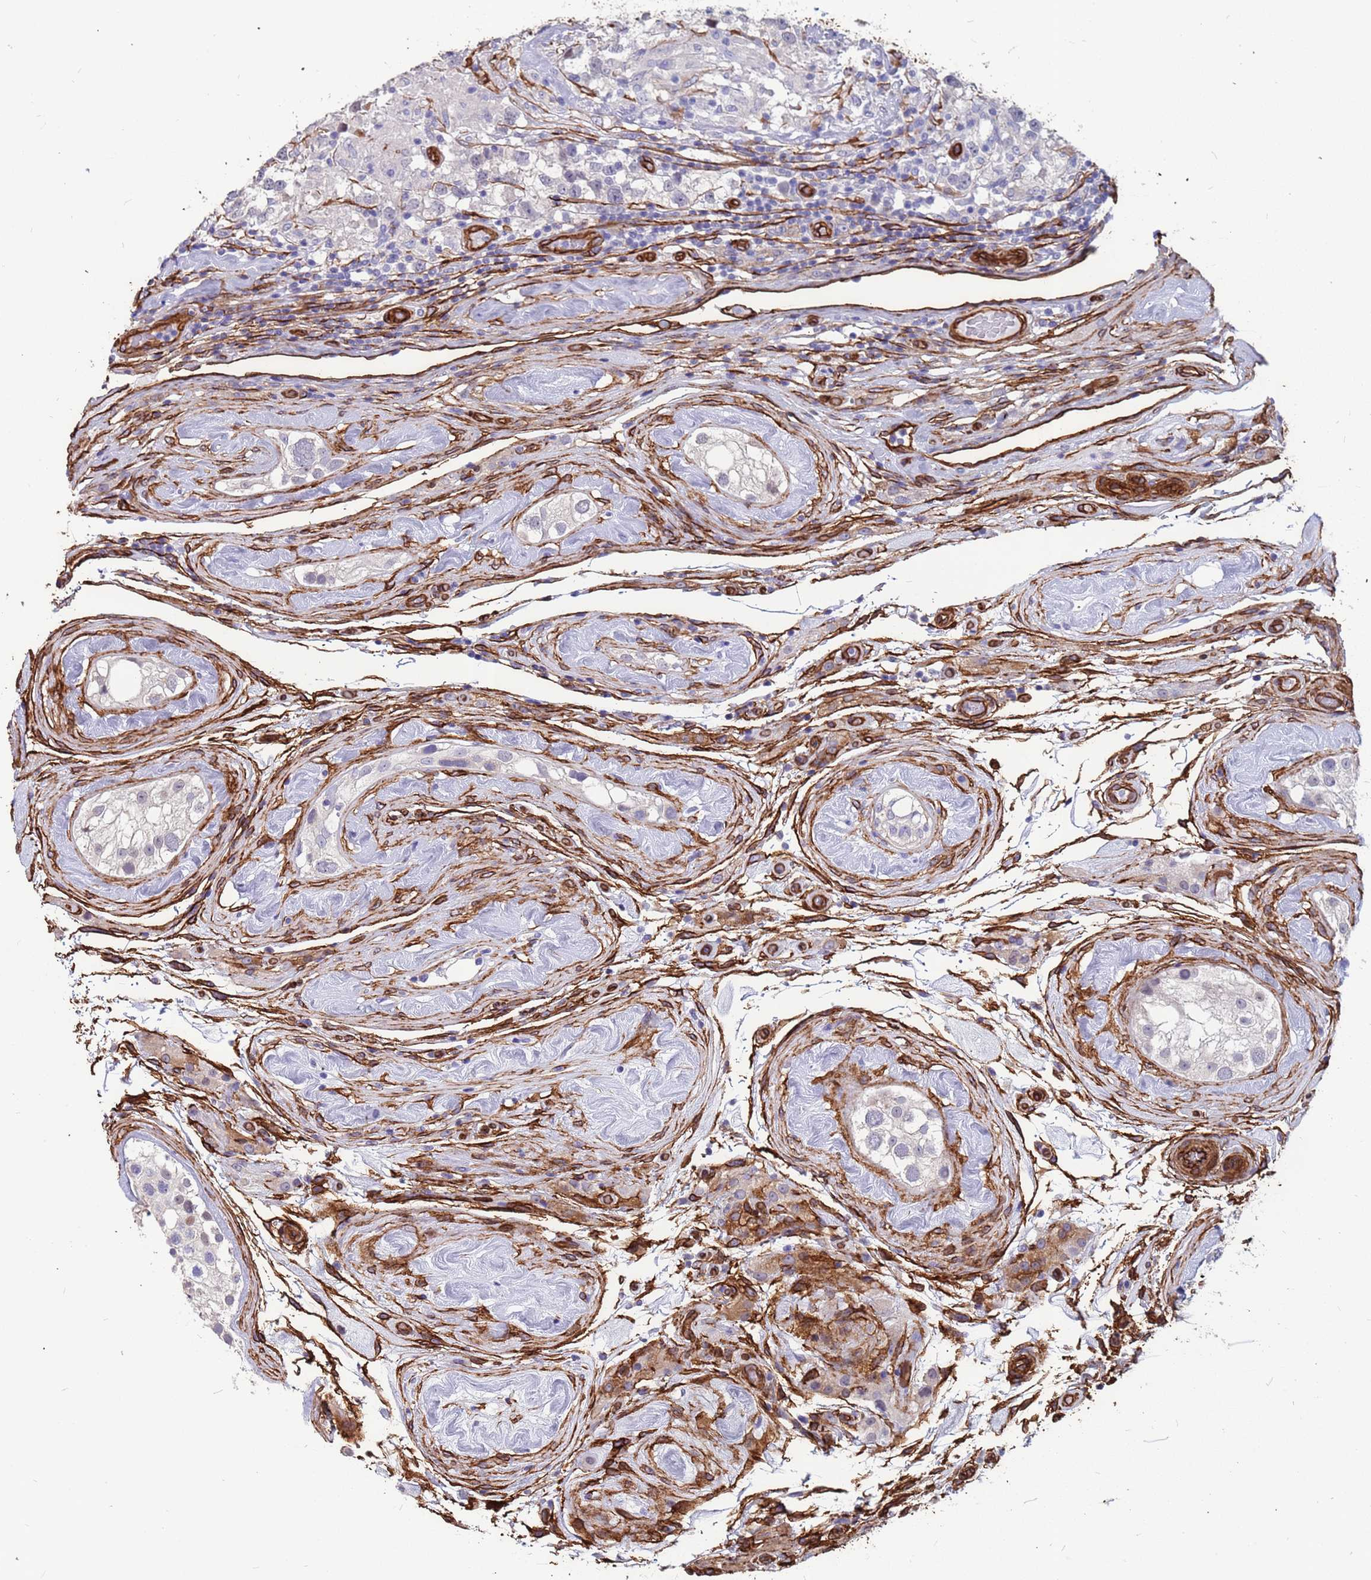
{"staining": {"intensity": "negative", "quantity": "none", "location": "none"}, "tissue": "testis cancer", "cell_type": "Tumor cells", "image_type": "cancer", "snomed": [{"axis": "morphology", "description": "Seminoma, NOS"}, {"axis": "topography", "description": "Testis"}], "caption": "Tumor cells are negative for brown protein staining in seminoma (testis). (DAB immunohistochemistry with hematoxylin counter stain).", "gene": "EHD2", "patient": {"sex": "male", "age": 46}}